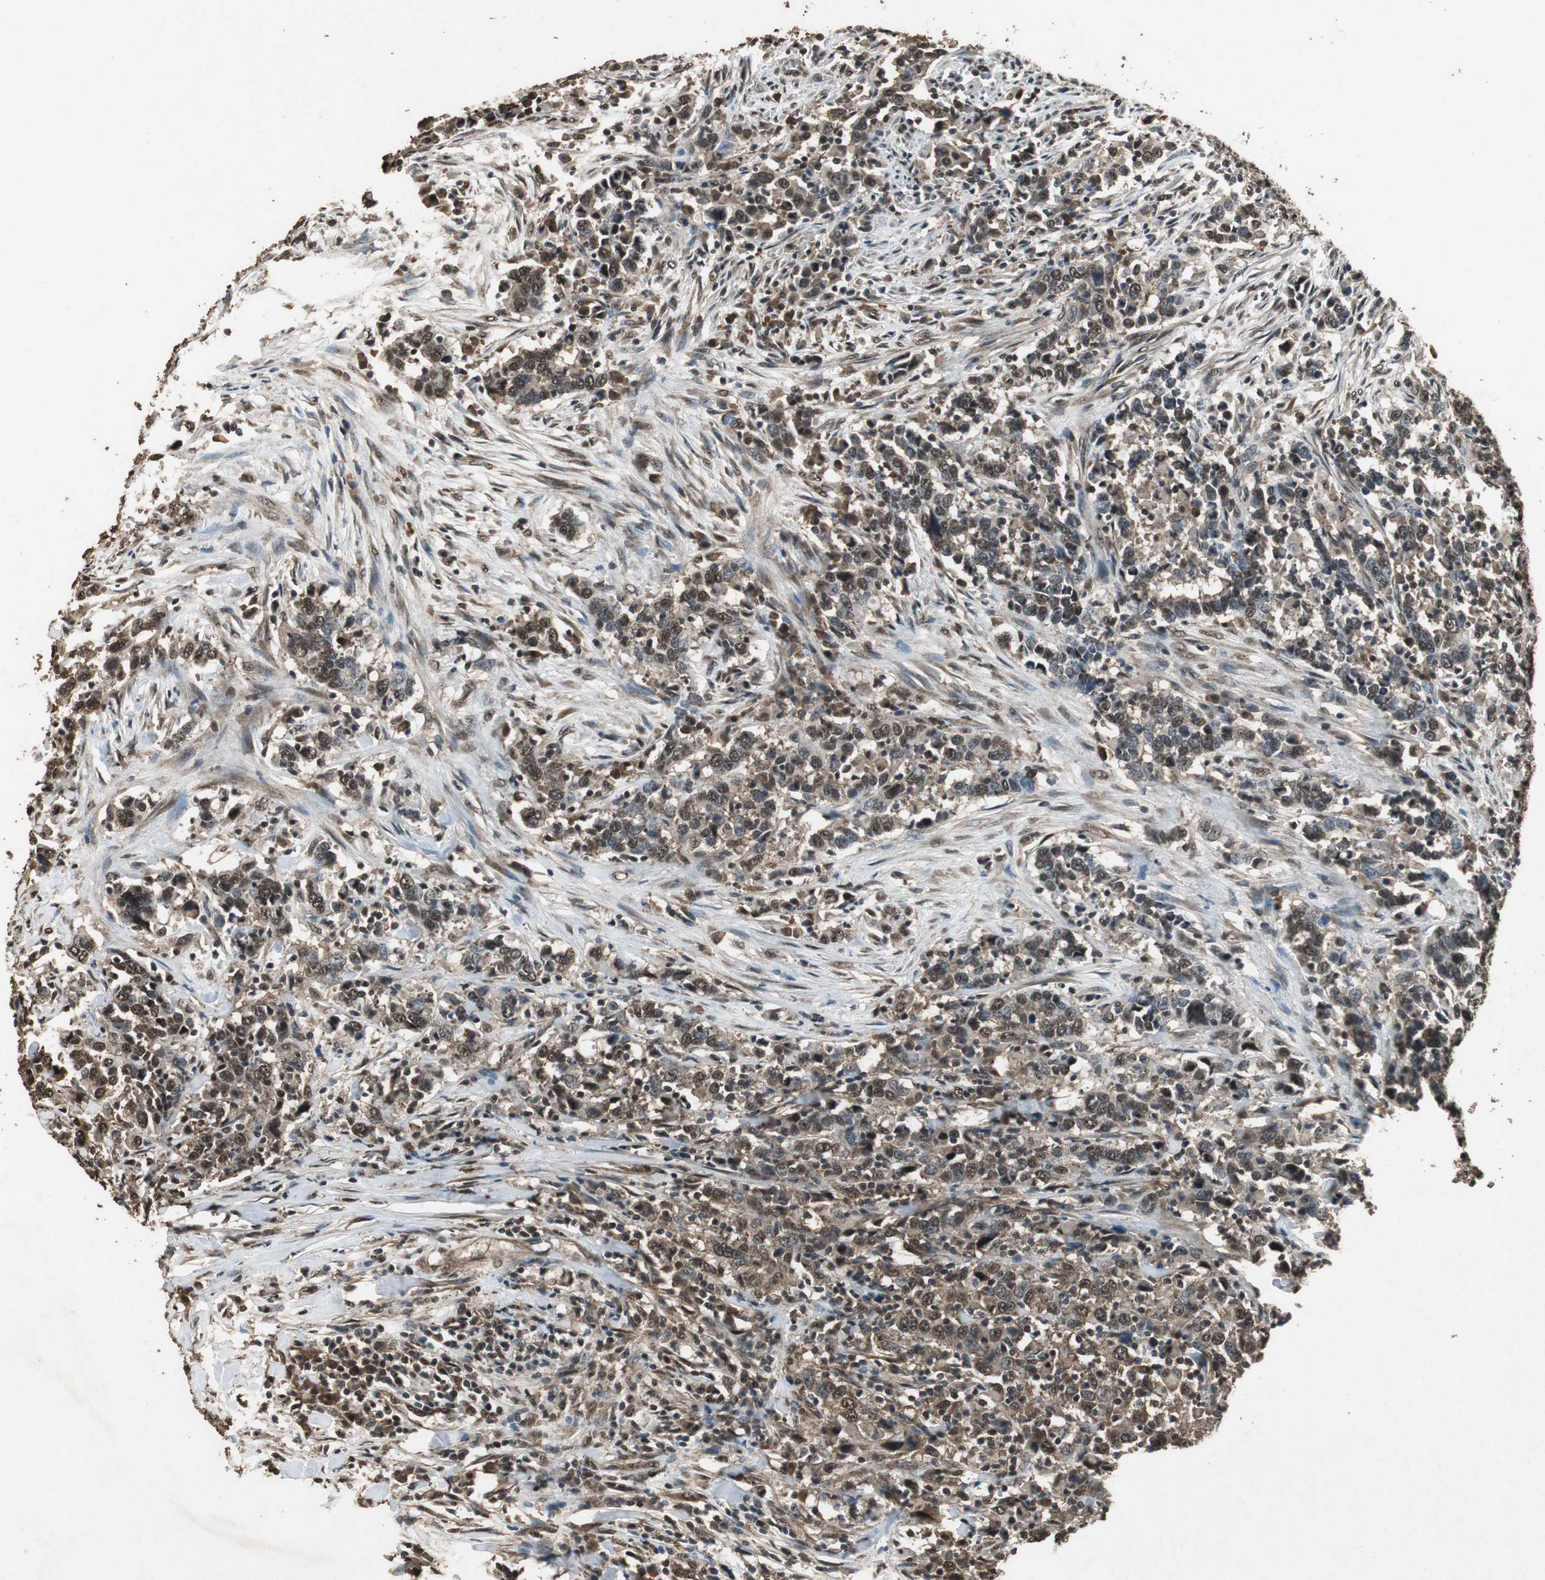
{"staining": {"intensity": "strong", "quantity": ">75%", "location": "cytoplasmic/membranous,nuclear"}, "tissue": "urothelial cancer", "cell_type": "Tumor cells", "image_type": "cancer", "snomed": [{"axis": "morphology", "description": "Urothelial carcinoma, High grade"}, {"axis": "topography", "description": "Urinary bladder"}], "caption": "Immunohistochemical staining of human high-grade urothelial carcinoma shows high levels of strong cytoplasmic/membranous and nuclear positivity in approximately >75% of tumor cells. (Brightfield microscopy of DAB IHC at high magnification).", "gene": "PPP1R13B", "patient": {"sex": "male", "age": 61}}